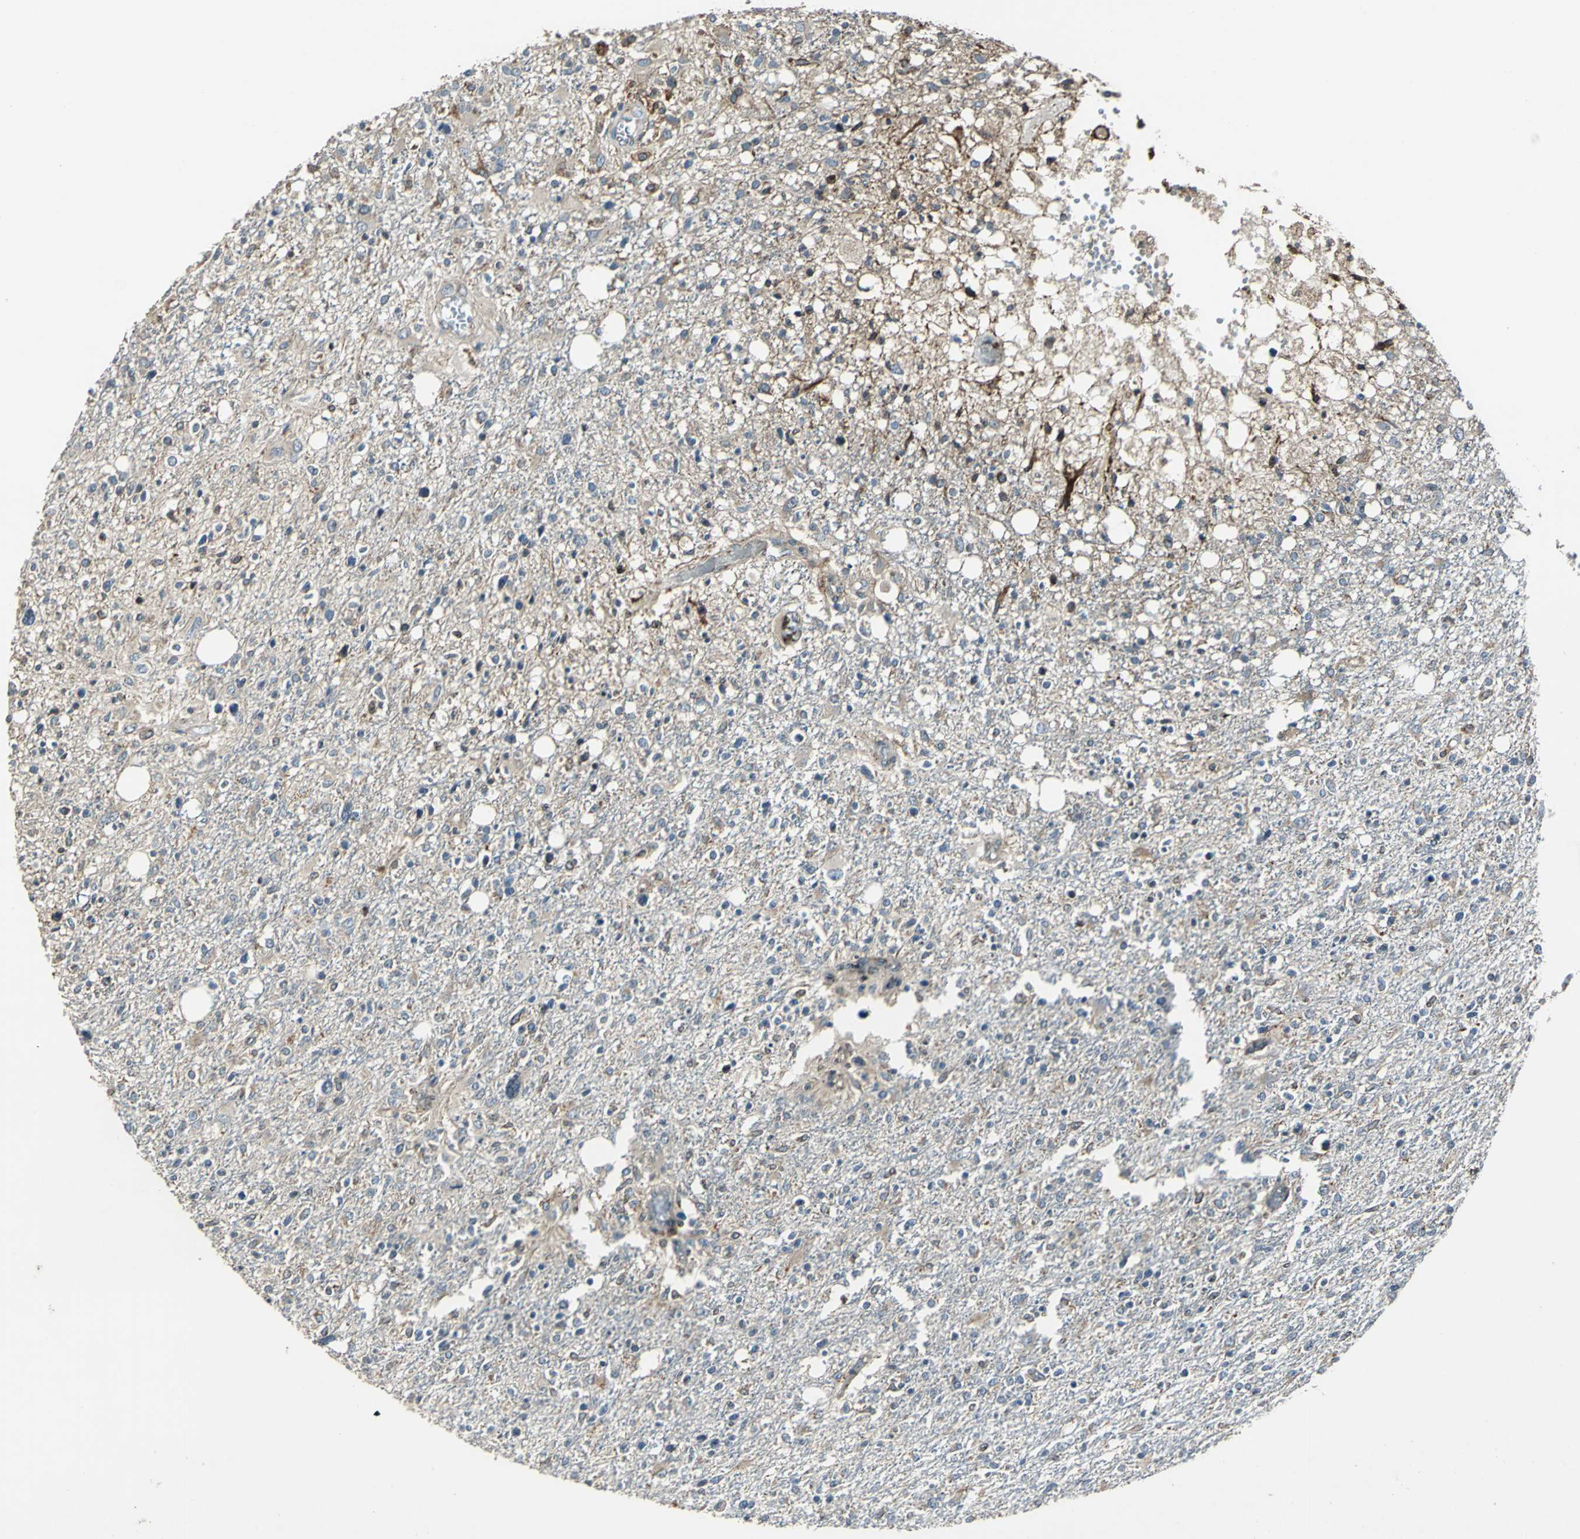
{"staining": {"intensity": "moderate", "quantity": "25%-75%", "location": "cytoplasmic/membranous"}, "tissue": "glioma", "cell_type": "Tumor cells", "image_type": "cancer", "snomed": [{"axis": "morphology", "description": "Glioma, malignant, High grade"}, {"axis": "topography", "description": "Cerebral cortex"}], "caption": "Malignant high-grade glioma tissue shows moderate cytoplasmic/membranous positivity in about 25%-75% of tumor cells (brown staining indicates protein expression, while blue staining denotes nuclei).", "gene": "HTATIP2", "patient": {"sex": "male", "age": 76}}